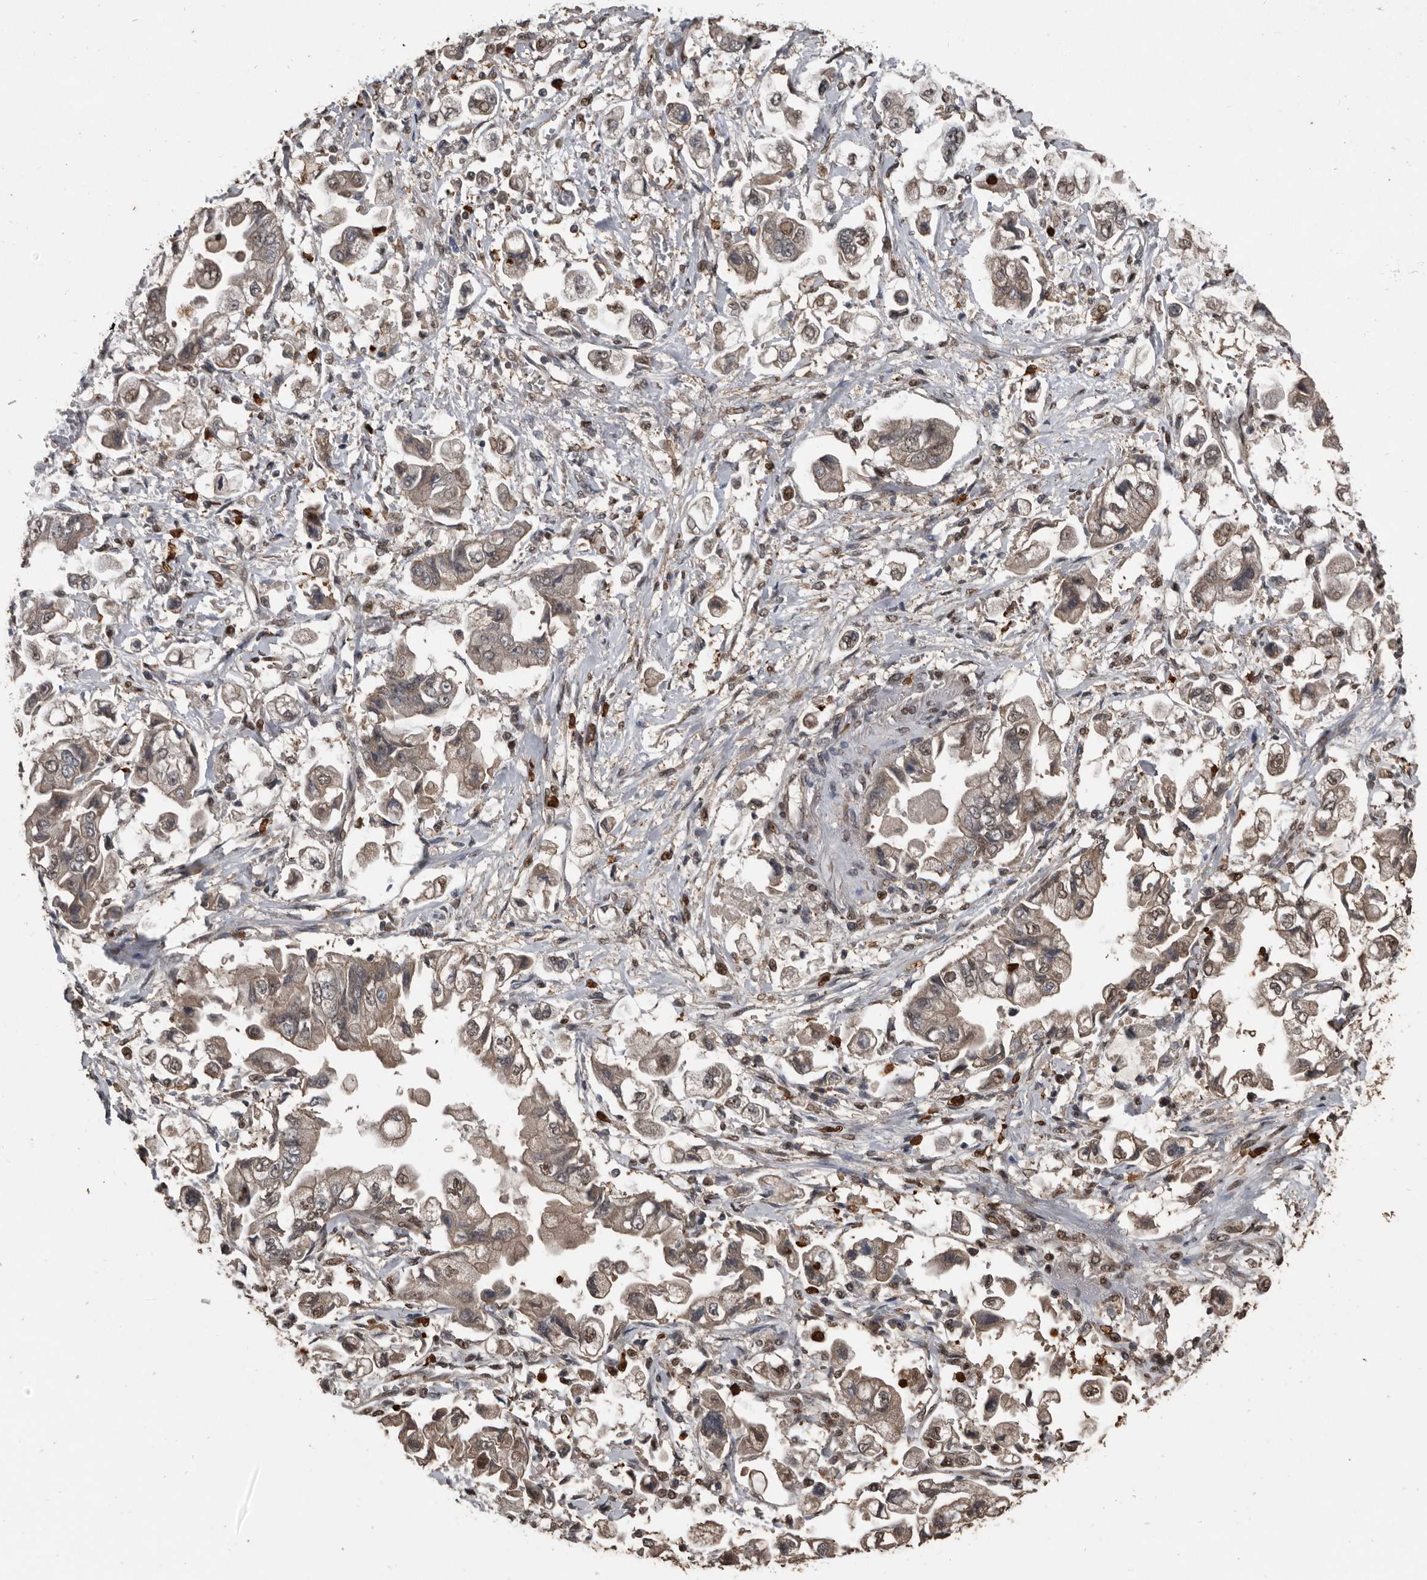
{"staining": {"intensity": "weak", "quantity": ">75%", "location": "cytoplasmic/membranous,nuclear"}, "tissue": "stomach cancer", "cell_type": "Tumor cells", "image_type": "cancer", "snomed": [{"axis": "morphology", "description": "Adenocarcinoma, NOS"}, {"axis": "topography", "description": "Stomach"}], "caption": "A histopathology image of stomach cancer stained for a protein demonstrates weak cytoplasmic/membranous and nuclear brown staining in tumor cells. (DAB IHC with brightfield microscopy, high magnification).", "gene": "FSBP", "patient": {"sex": "male", "age": 62}}